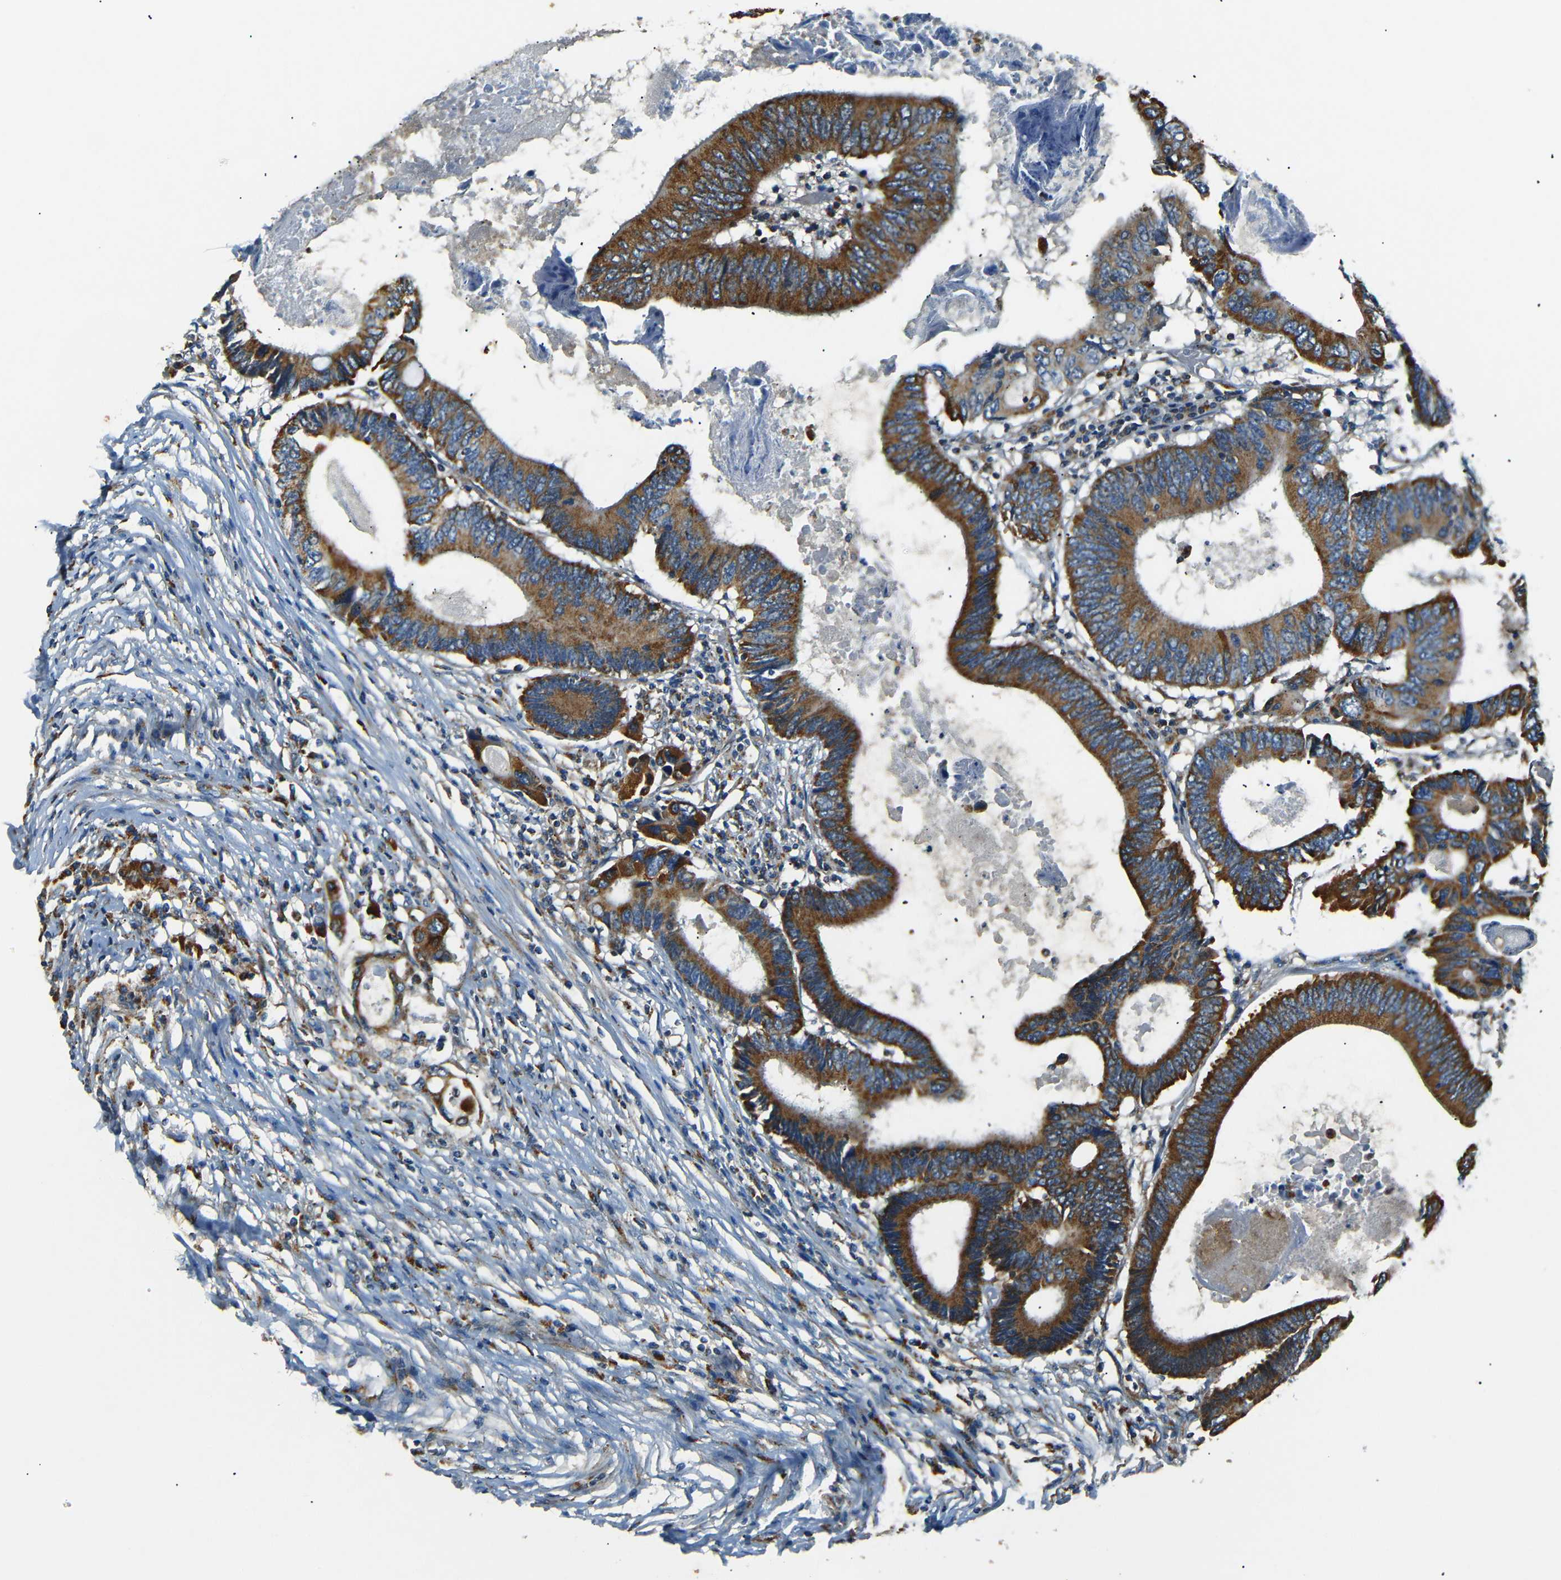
{"staining": {"intensity": "strong", "quantity": ">75%", "location": "cytoplasmic/membranous"}, "tissue": "colorectal cancer", "cell_type": "Tumor cells", "image_type": "cancer", "snomed": [{"axis": "morphology", "description": "Adenocarcinoma, NOS"}, {"axis": "topography", "description": "Colon"}], "caption": "Human adenocarcinoma (colorectal) stained with a brown dye reveals strong cytoplasmic/membranous positive staining in approximately >75% of tumor cells.", "gene": "NETO2", "patient": {"sex": "female", "age": 78}}